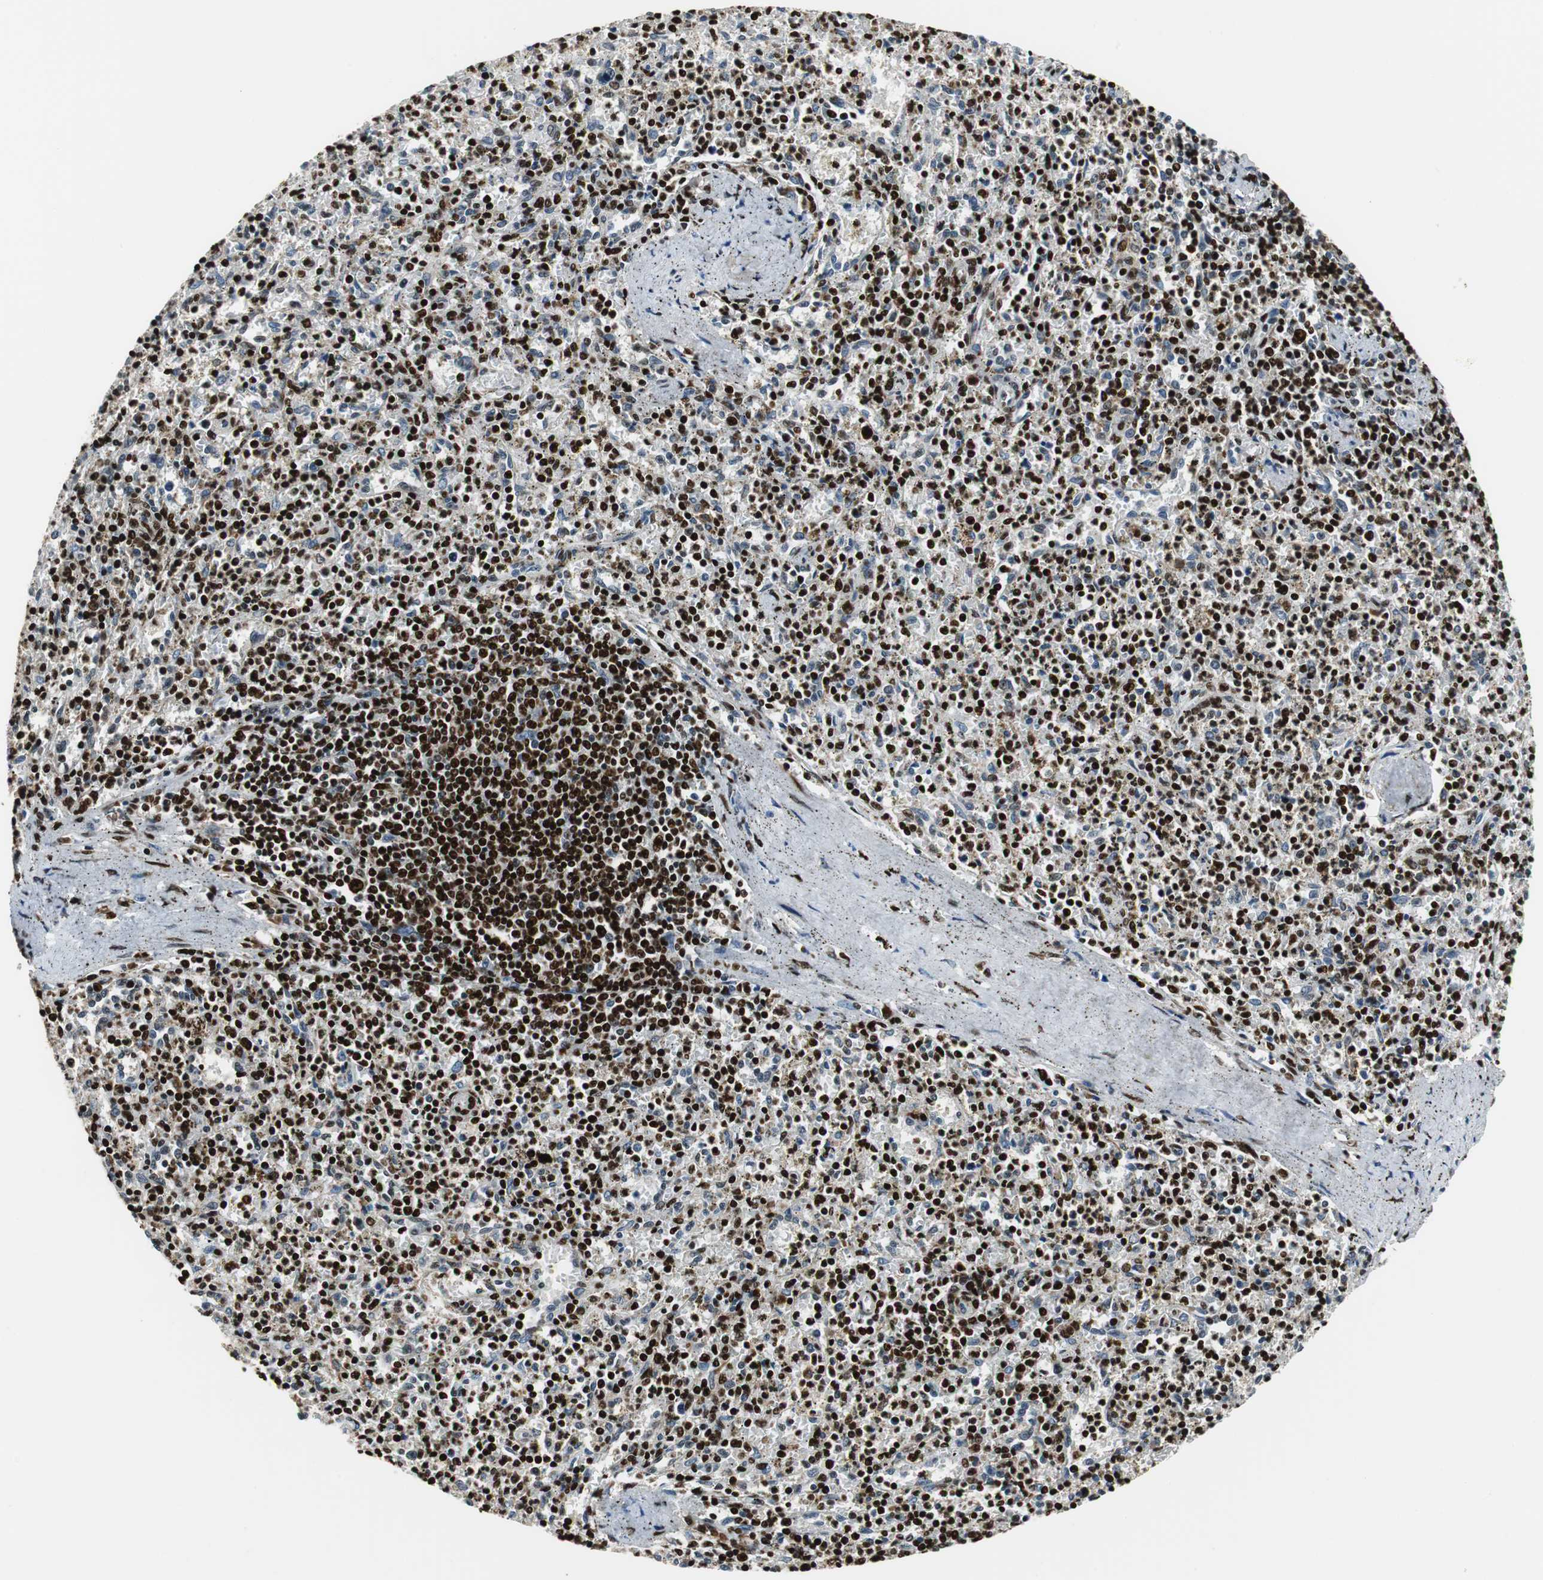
{"staining": {"intensity": "strong", "quantity": "25%-75%", "location": "nuclear"}, "tissue": "spleen", "cell_type": "Cells in red pulp", "image_type": "normal", "snomed": [{"axis": "morphology", "description": "Normal tissue, NOS"}, {"axis": "topography", "description": "Spleen"}], "caption": "The histopathology image displays staining of normal spleen, revealing strong nuclear protein staining (brown color) within cells in red pulp.", "gene": "HDAC1", "patient": {"sex": "male", "age": 72}}